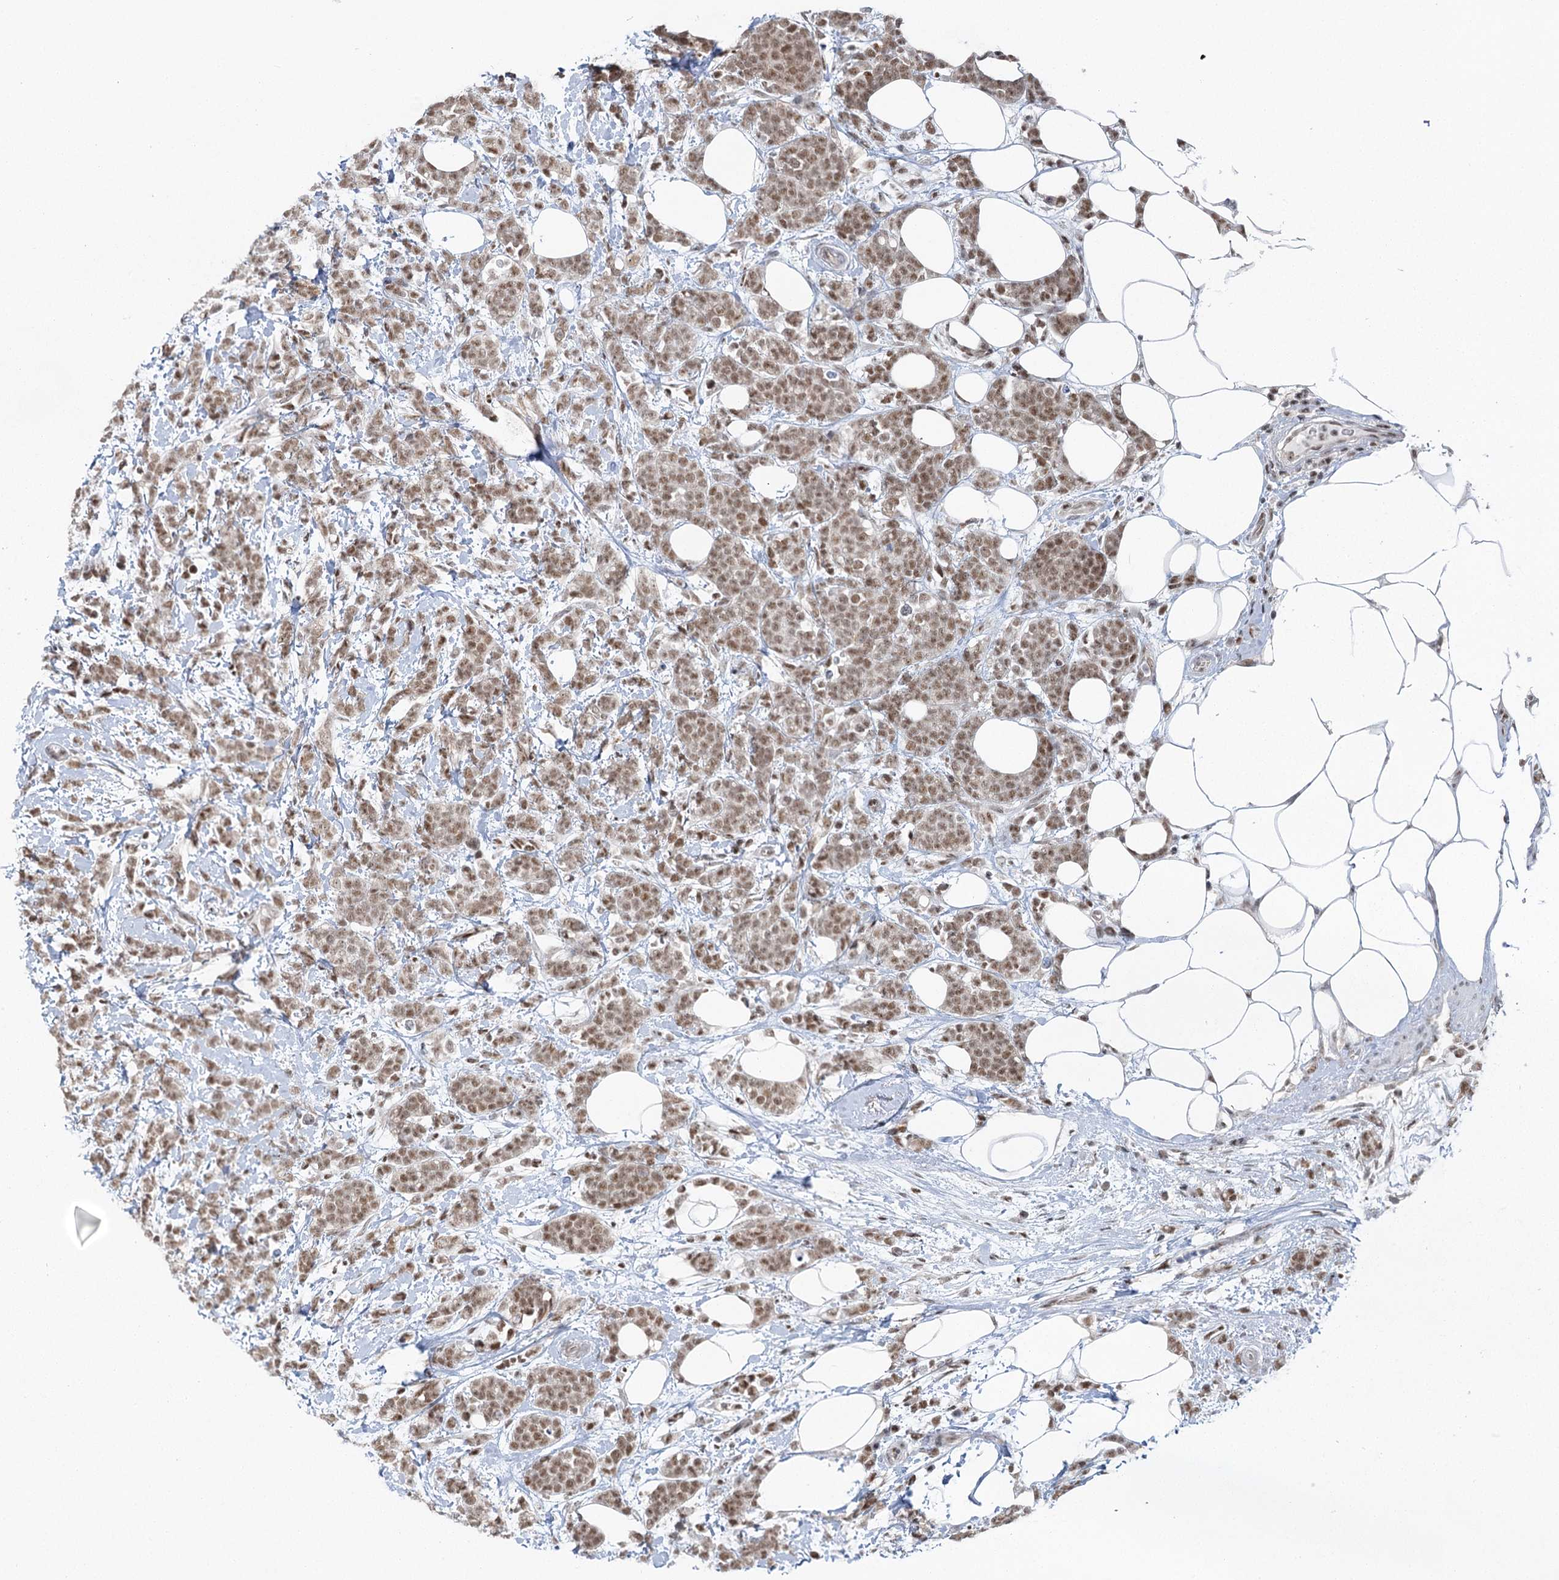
{"staining": {"intensity": "moderate", "quantity": ">75%", "location": "nuclear"}, "tissue": "breast cancer", "cell_type": "Tumor cells", "image_type": "cancer", "snomed": [{"axis": "morphology", "description": "Lobular carcinoma"}, {"axis": "topography", "description": "Breast"}], "caption": "Breast lobular carcinoma stained with IHC shows moderate nuclear staining in approximately >75% of tumor cells.", "gene": "PDS5A", "patient": {"sex": "female", "age": 58}}